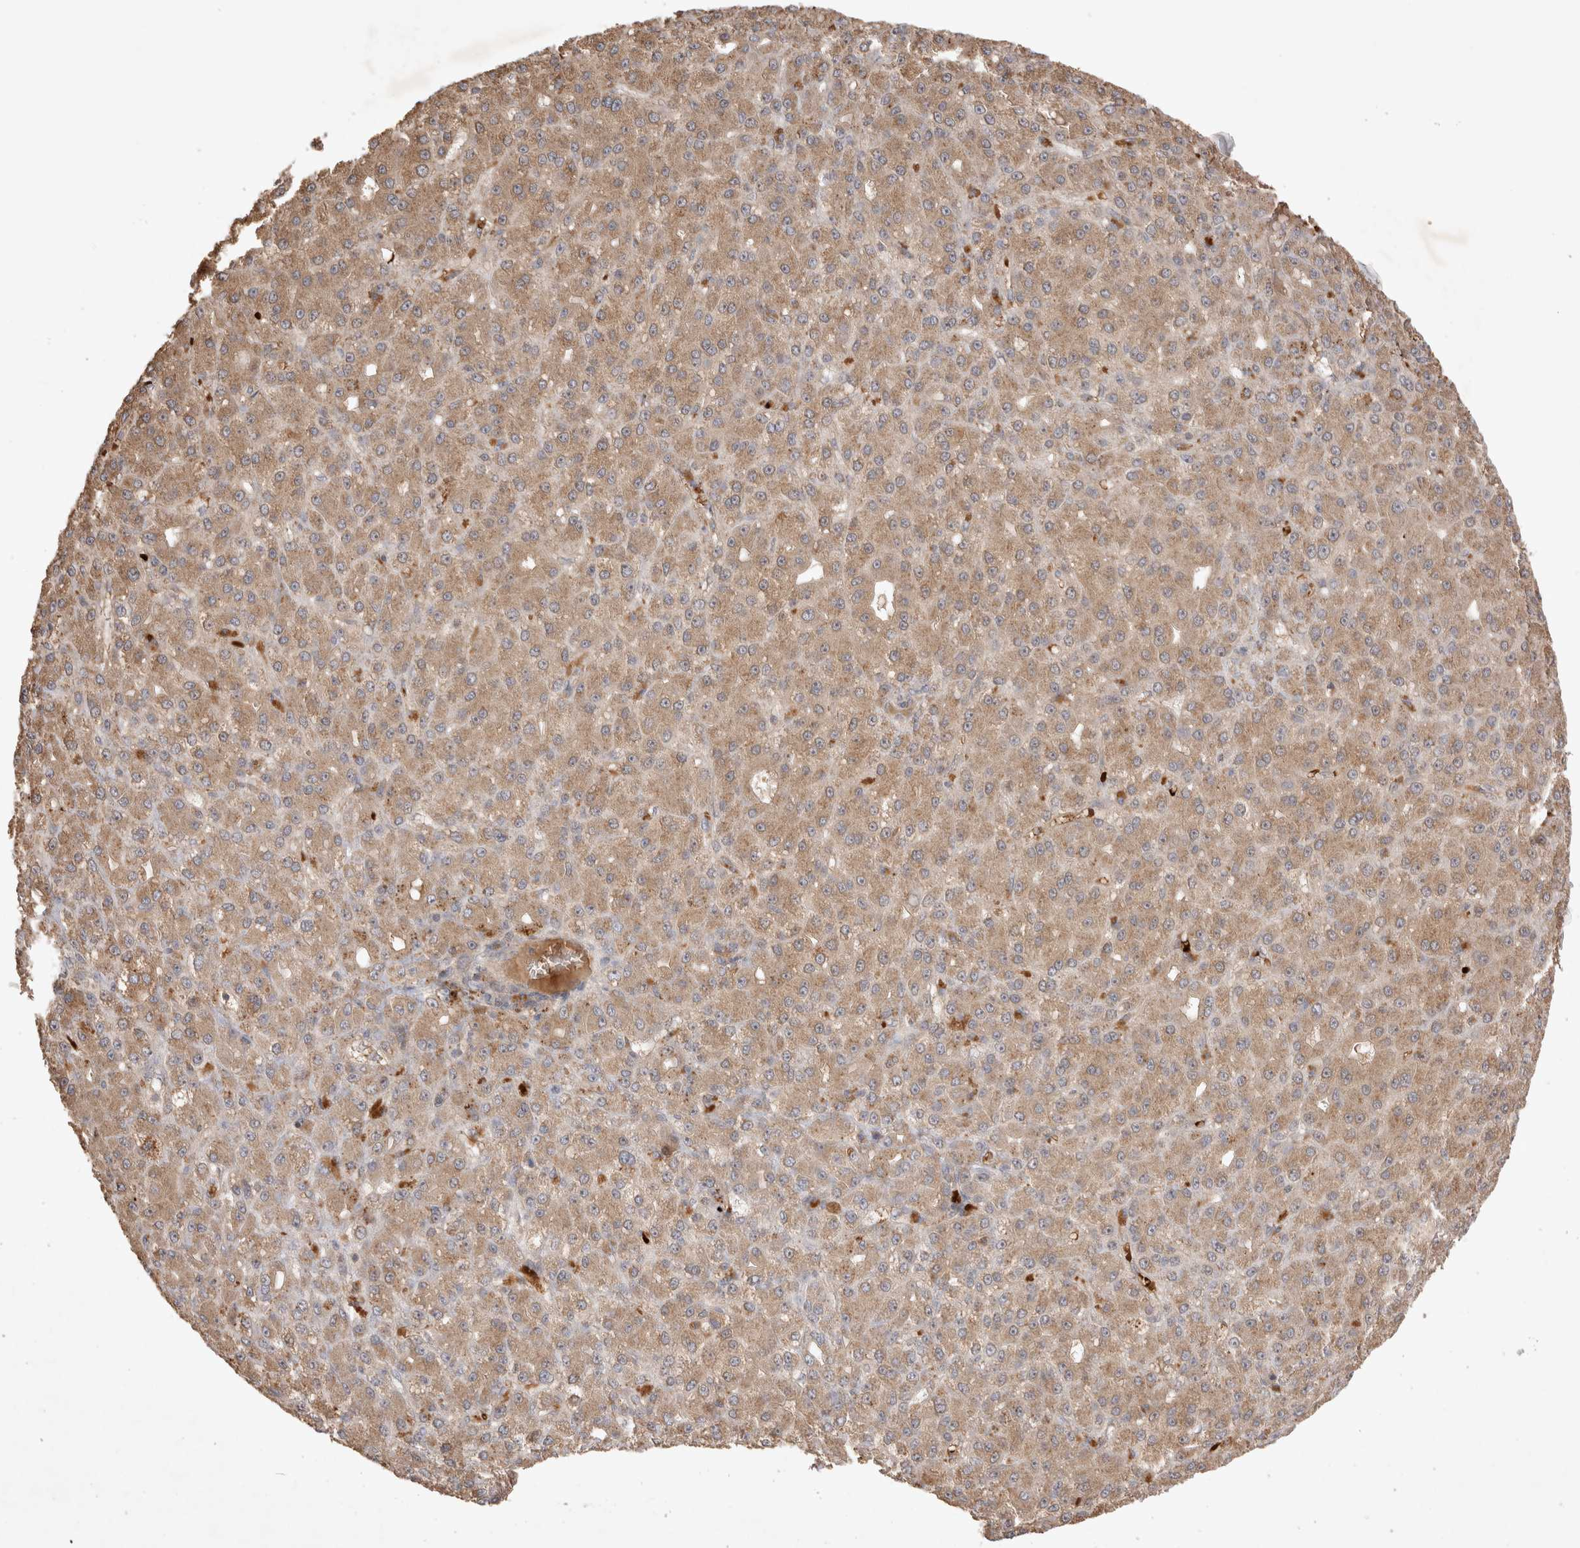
{"staining": {"intensity": "moderate", "quantity": ">75%", "location": "cytoplasmic/membranous"}, "tissue": "liver cancer", "cell_type": "Tumor cells", "image_type": "cancer", "snomed": [{"axis": "morphology", "description": "Carcinoma, Hepatocellular, NOS"}, {"axis": "topography", "description": "Liver"}], "caption": "This is a histology image of immunohistochemistry (IHC) staining of liver hepatocellular carcinoma, which shows moderate positivity in the cytoplasmic/membranous of tumor cells.", "gene": "FAM221A", "patient": {"sex": "male", "age": 67}}